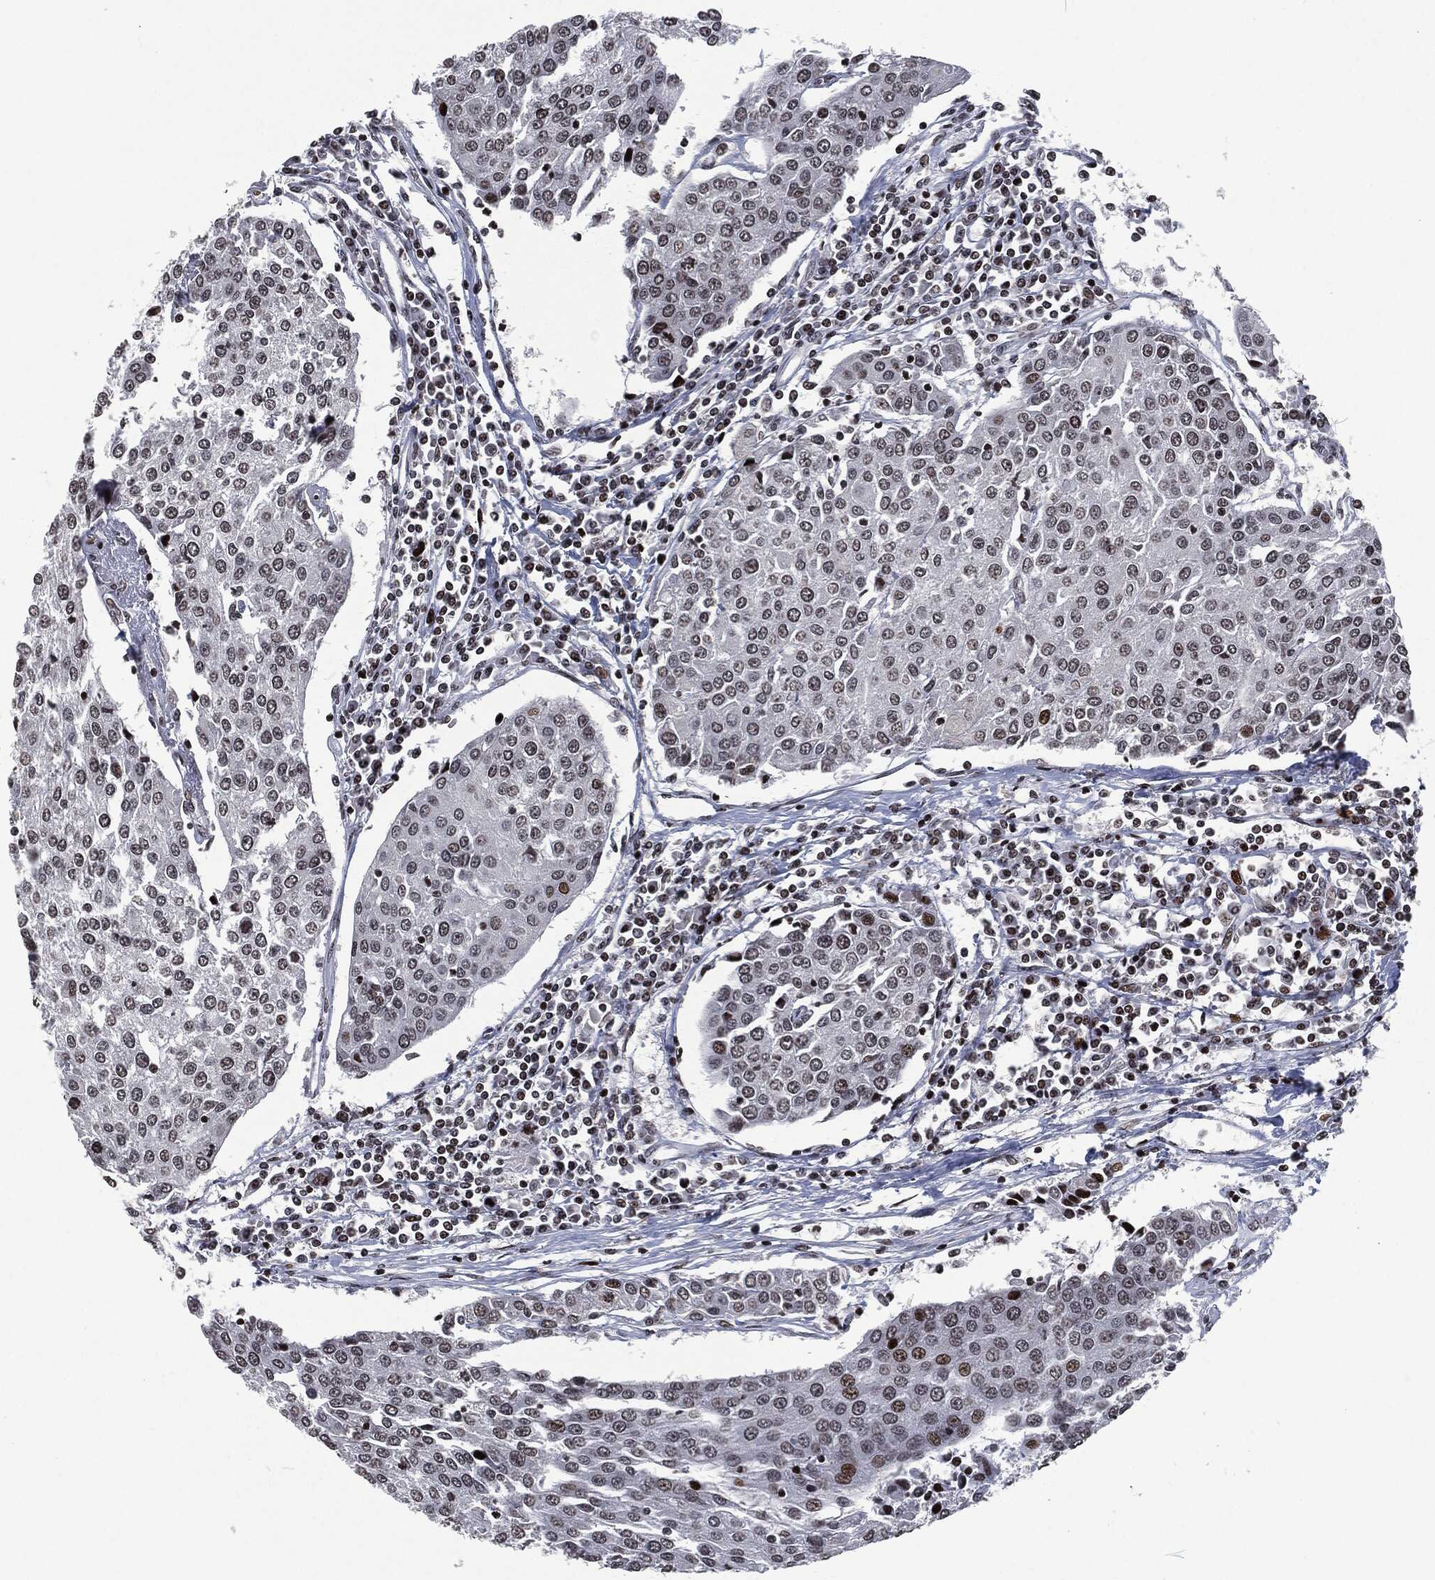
{"staining": {"intensity": "moderate", "quantity": "<25%", "location": "nuclear"}, "tissue": "urothelial cancer", "cell_type": "Tumor cells", "image_type": "cancer", "snomed": [{"axis": "morphology", "description": "Urothelial carcinoma, High grade"}, {"axis": "topography", "description": "Urinary bladder"}], "caption": "A low amount of moderate nuclear staining is seen in approximately <25% of tumor cells in urothelial cancer tissue.", "gene": "EGFR", "patient": {"sex": "female", "age": 85}}